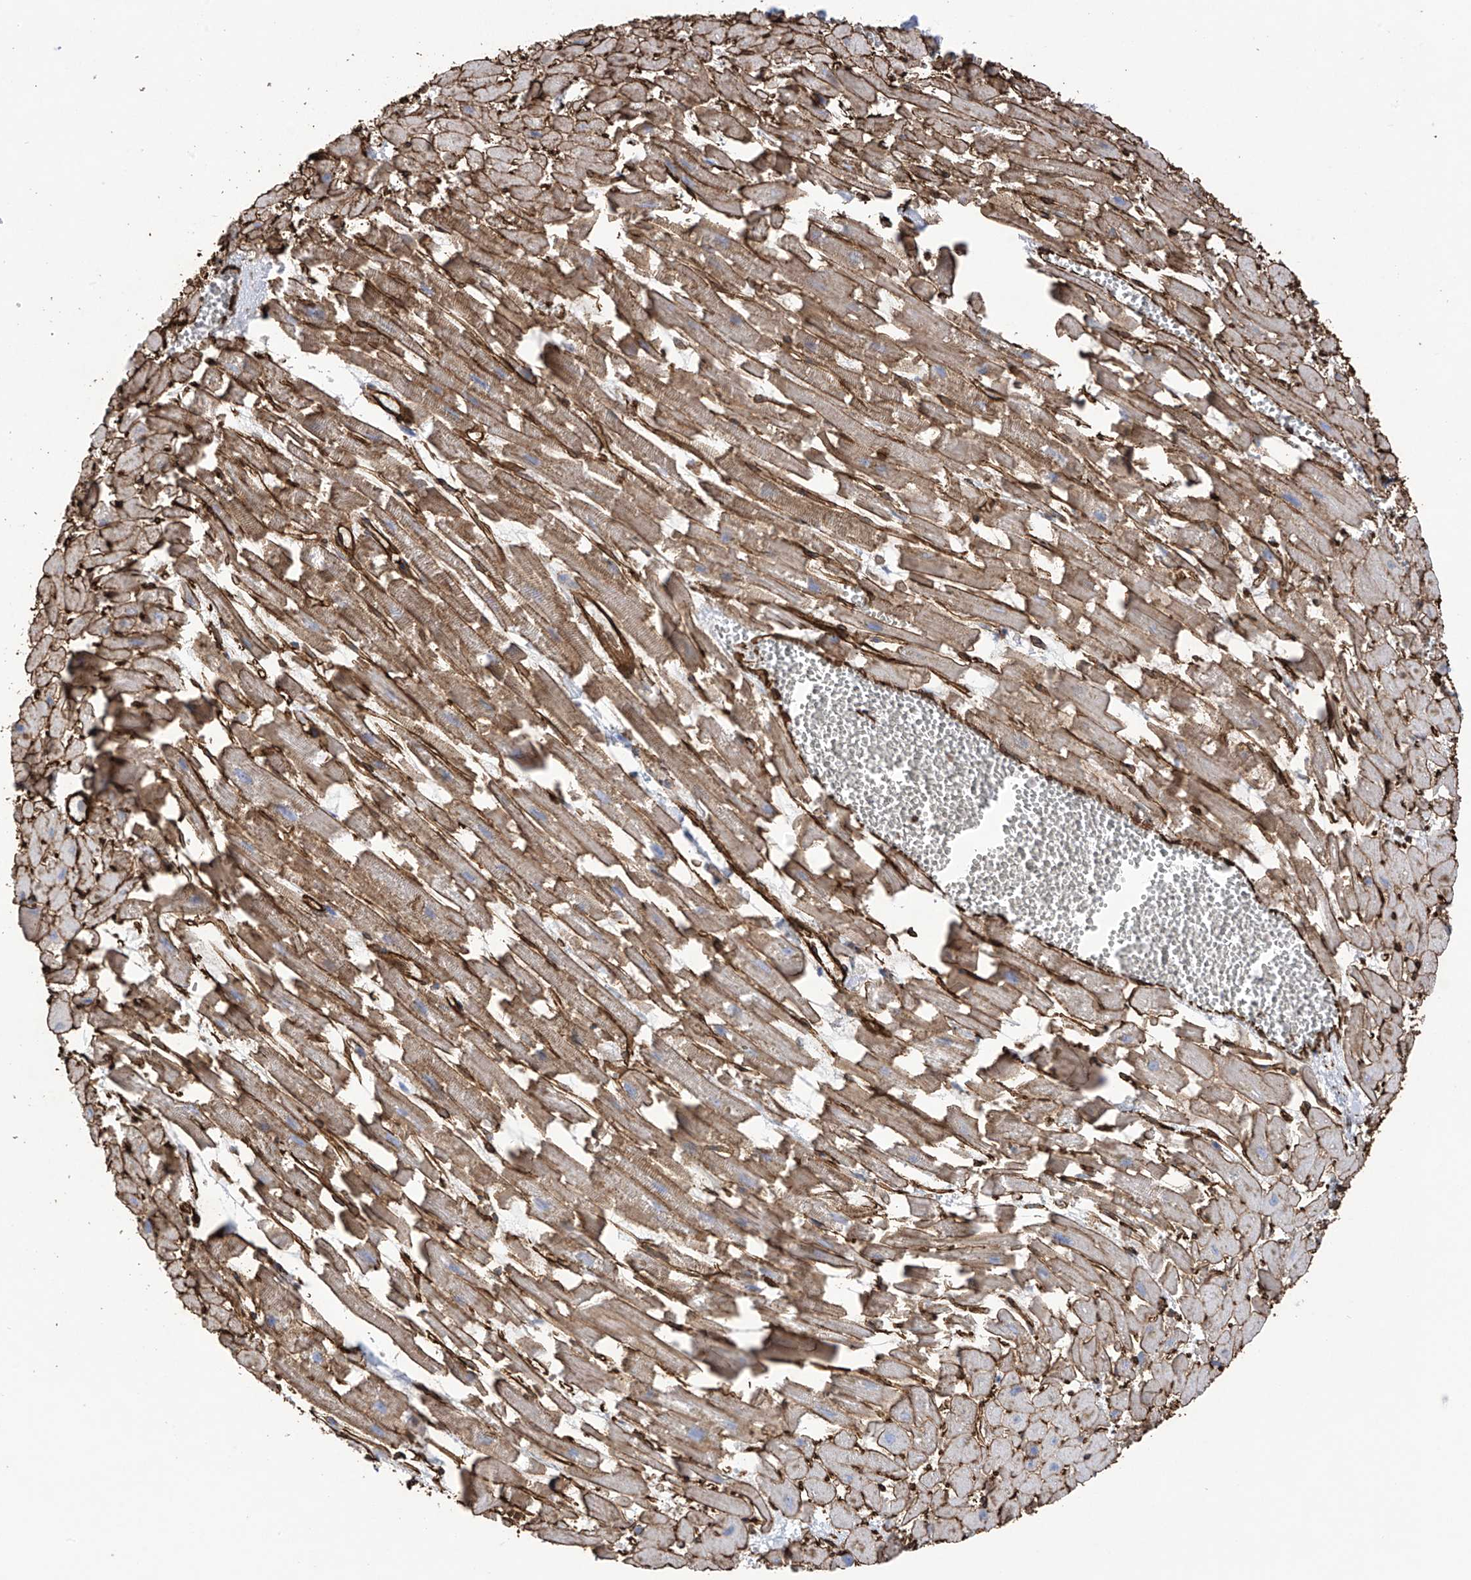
{"staining": {"intensity": "strong", "quantity": ">75%", "location": "cytoplasmic/membranous"}, "tissue": "heart muscle", "cell_type": "Cardiomyocytes", "image_type": "normal", "snomed": [{"axis": "morphology", "description": "Normal tissue, NOS"}, {"axis": "topography", "description": "Heart"}], "caption": "Human heart muscle stained for a protein (brown) exhibits strong cytoplasmic/membranous positive positivity in approximately >75% of cardiomyocytes.", "gene": "UBTD1", "patient": {"sex": "female", "age": 64}}